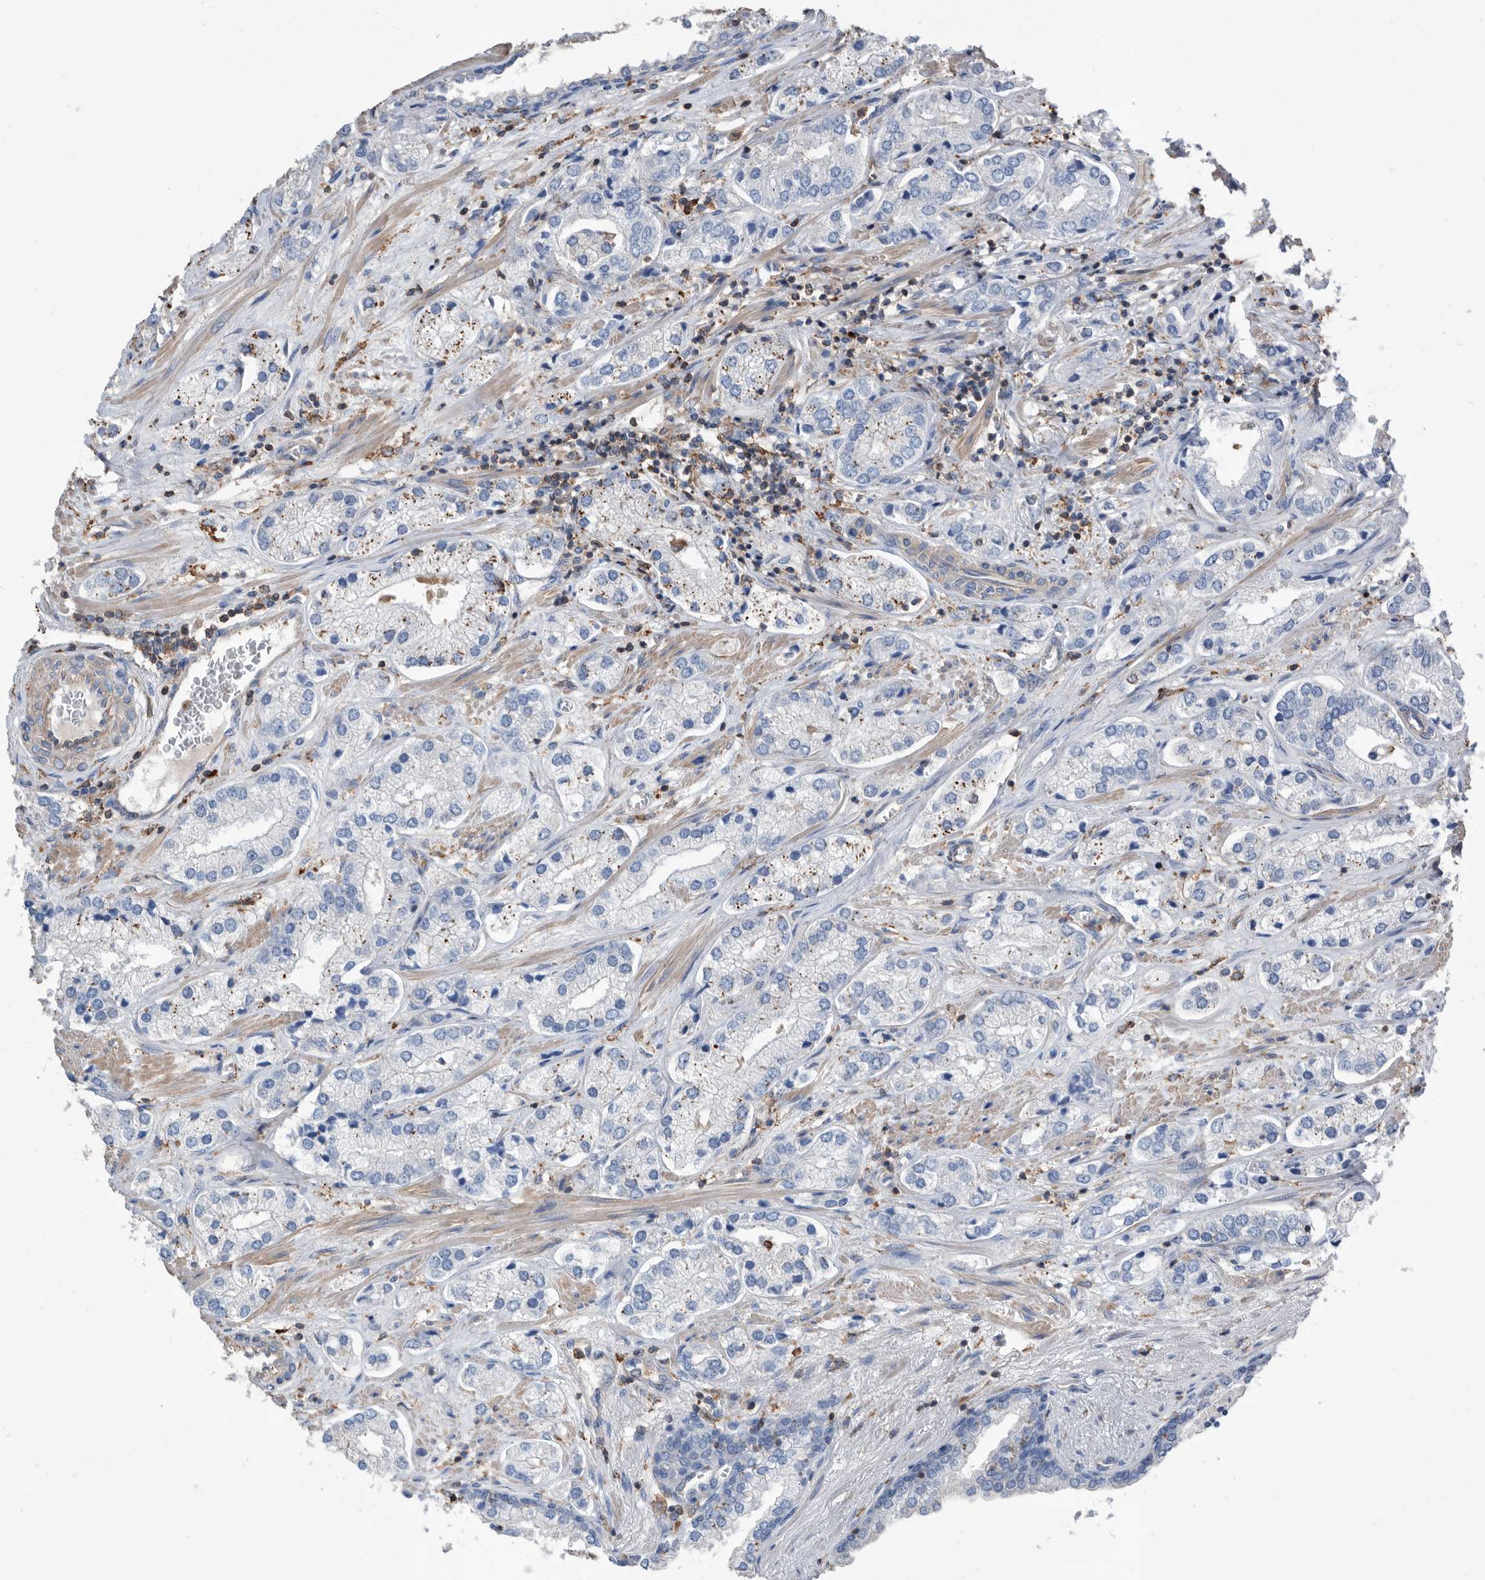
{"staining": {"intensity": "negative", "quantity": "none", "location": "none"}, "tissue": "prostate cancer", "cell_type": "Tumor cells", "image_type": "cancer", "snomed": [{"axis": "morphology", "description": "Adenocarcinoma, High grade"}, {"axis": "topography", "description": "Prostate"}], "caption": "Immunohistochemistry (IHC) micrograph of human prostate adenocarcinoma (high-grade) stained for a protein (brown), which shows no expression in tumor cells.", "gene": "MS4A4A", "patient": {"sex": "male", "age": 66}}